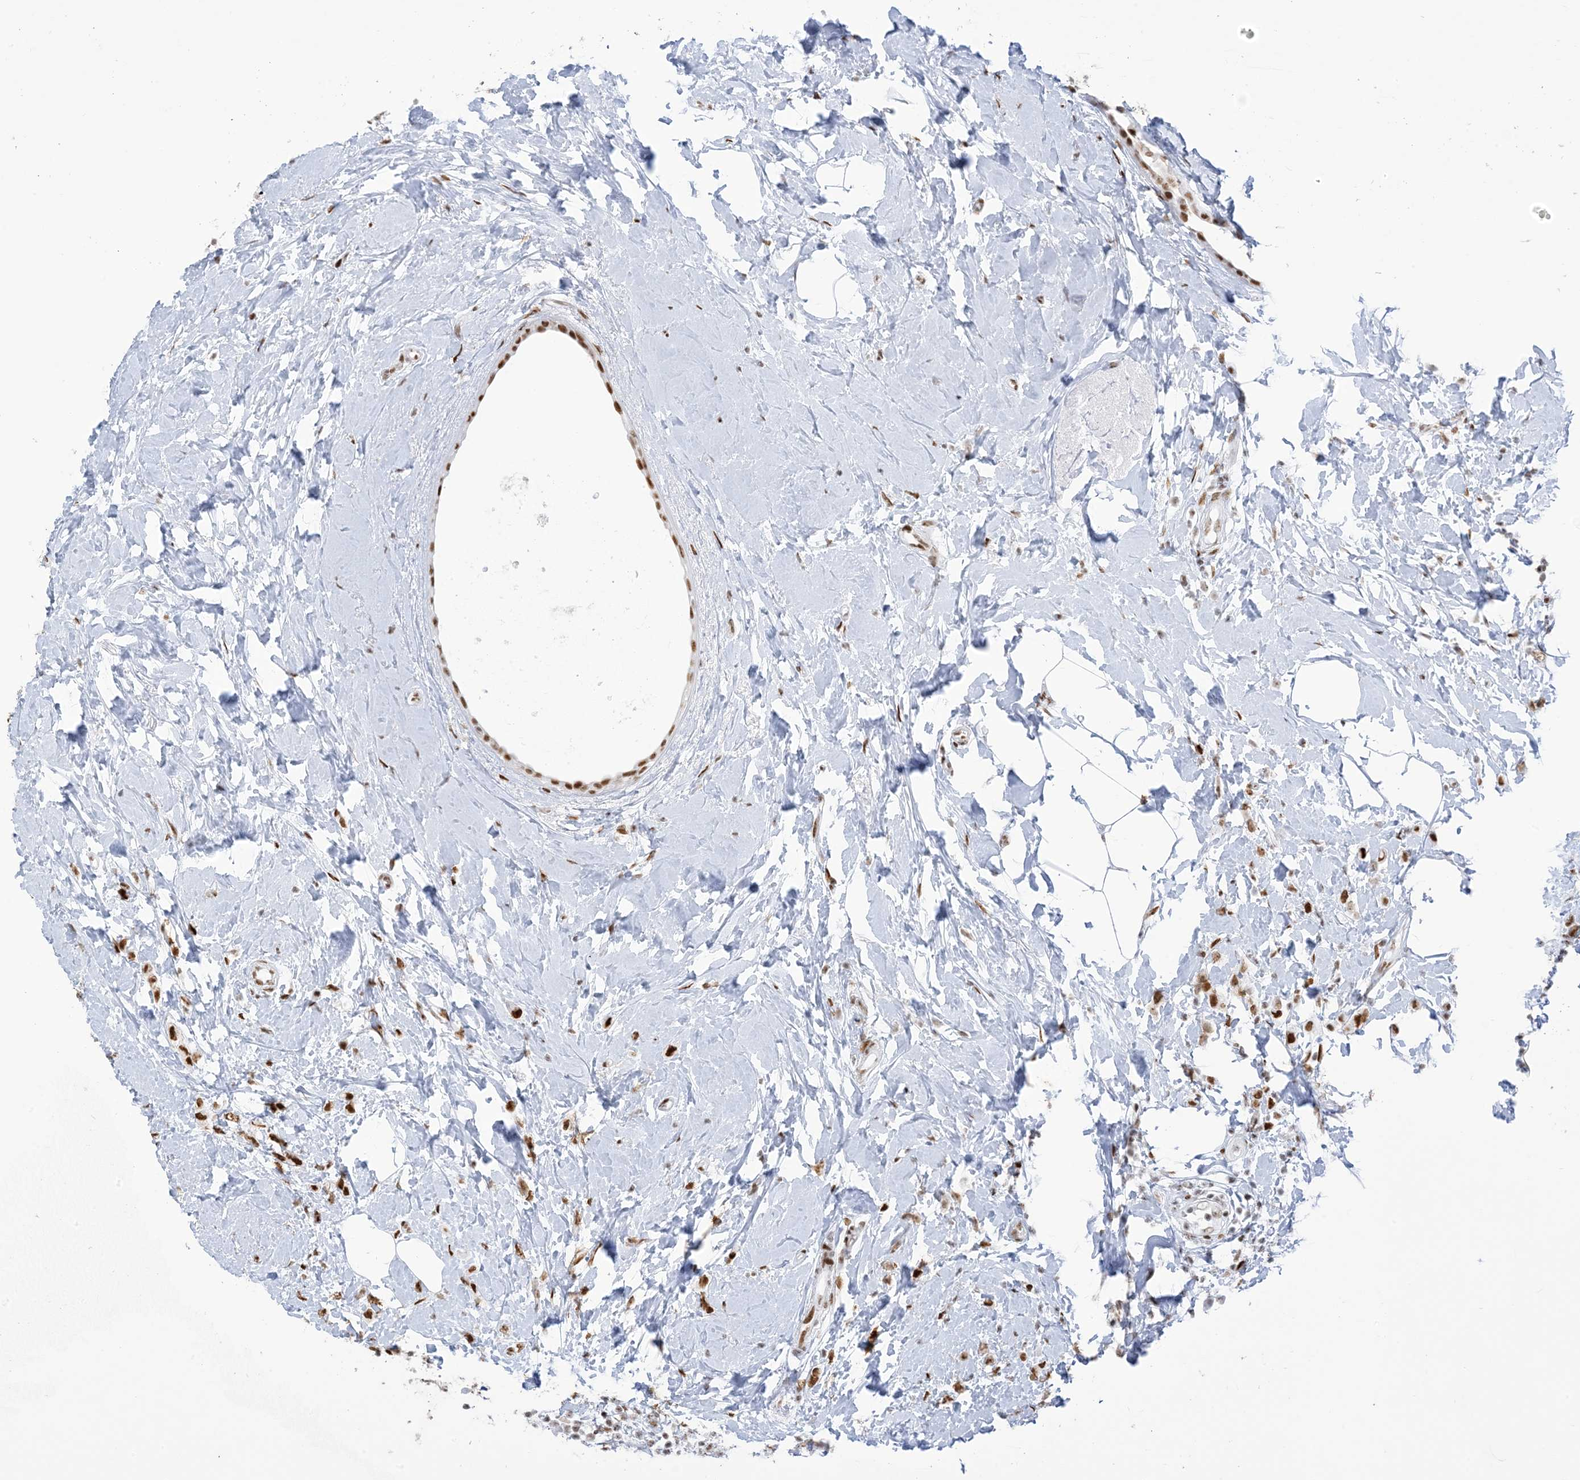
{"staining": {"intensity": "strong", "quantity": ">75%", "location": "nuclear"}, "tissue": "breast cancer", "cell_type": "Tumor cells", "image_type": "cancer", "snomed": [{"axis": "morphology", "description": "Lobular carcinoma"}, {"axis": "topography", "description": "Breast"}], "caption": "Brown immunohistochemical staining in lobular carcinoma (breast) exhibits strong nuclear positivity in about >75% of tumor cells.", "gene": "STAG1", "patient": {"sex": "female", "age": 47}}